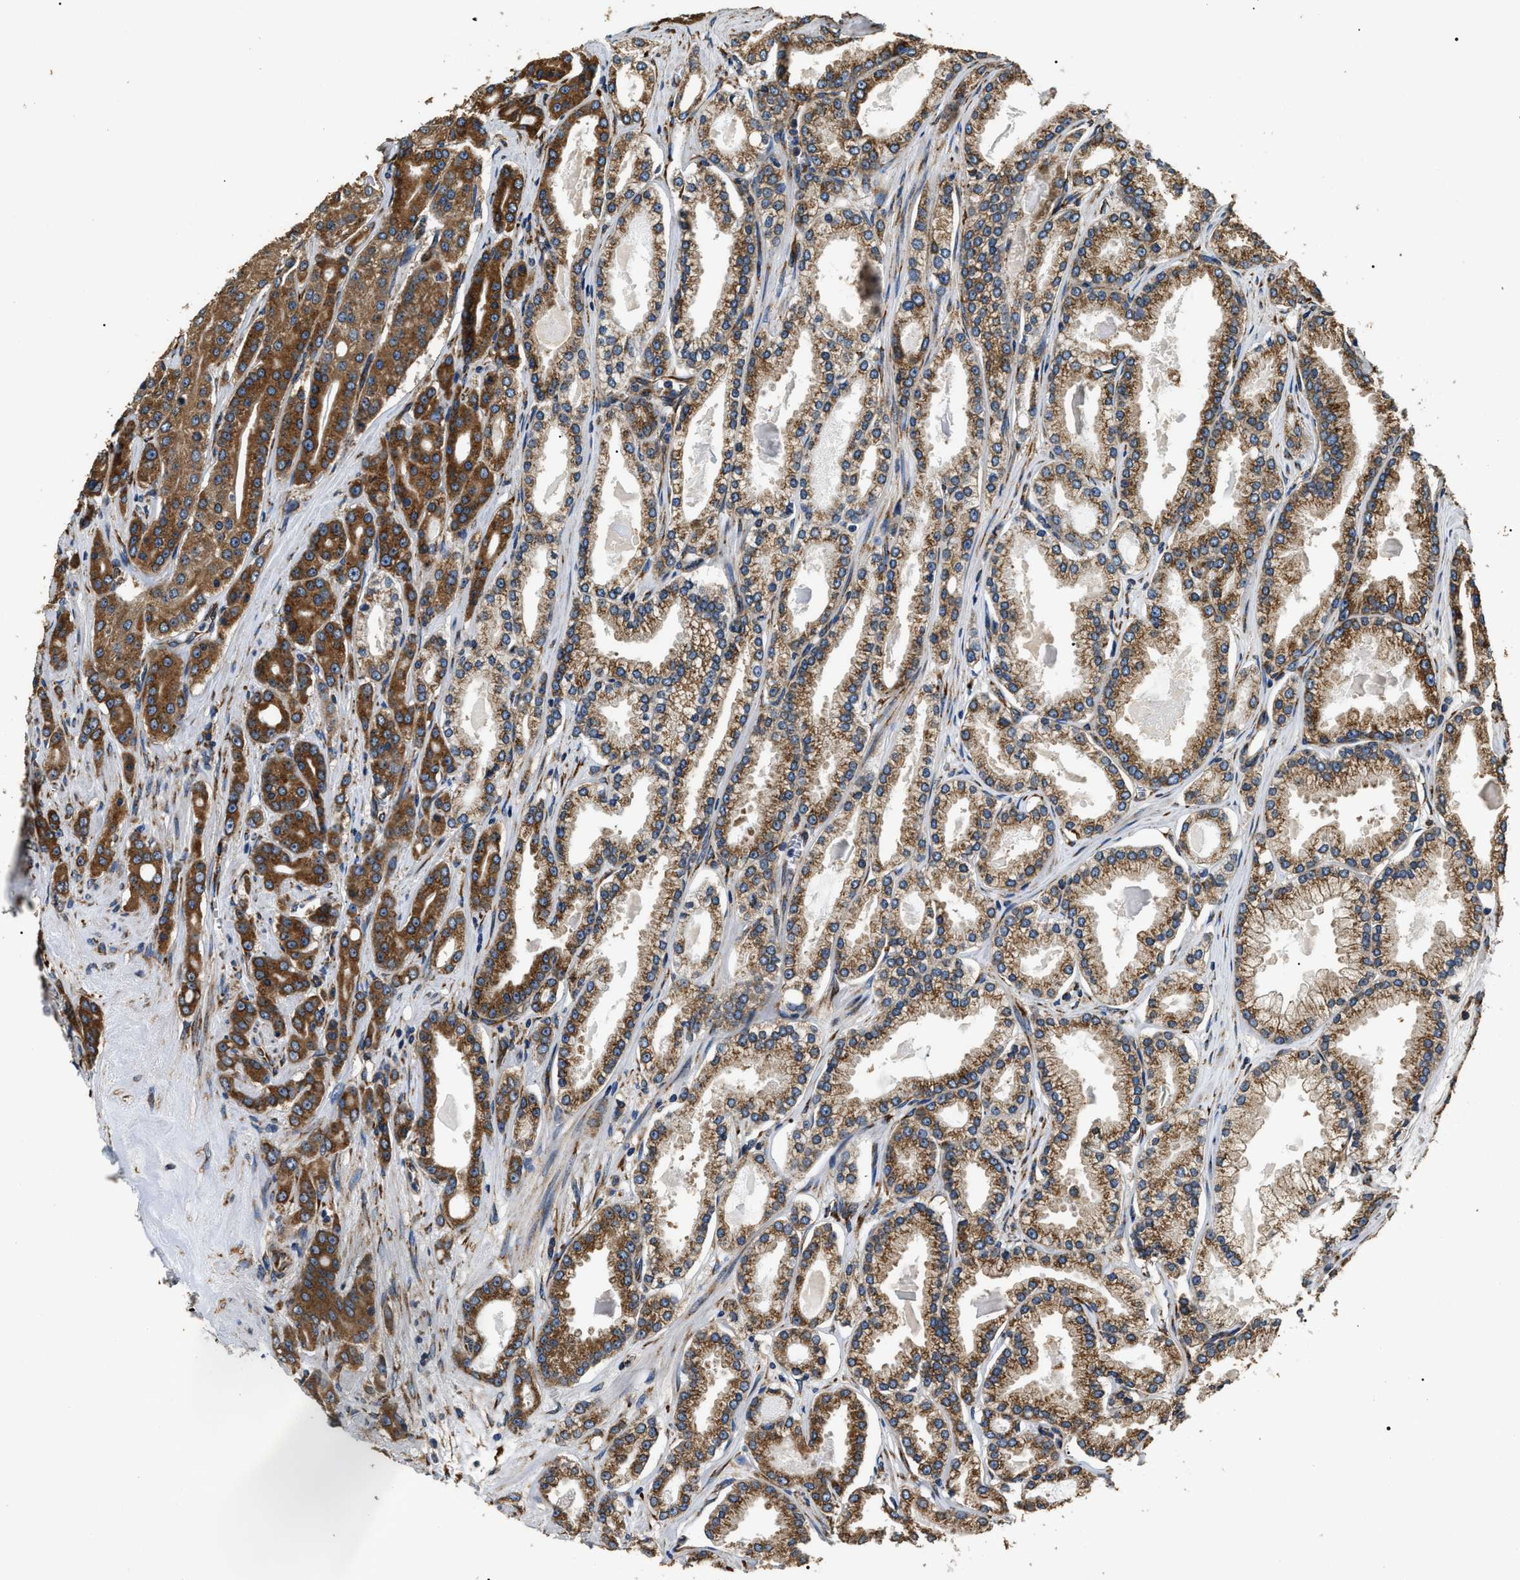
{"staining": {"intensity": "moderate", "quantity": ">75%", "location": "cytoplasmic/membranous"}, "tissue": "prostate cancer", "cell_type": "Tumor cells", "image_type": "cancer", "snomed": [{"axis": "morphology", "description": "Adenocarcinoma, High grade"}, {"axis": "topography", "description": "Prostate"}], "caption": "Immunohistochemistry micrograph of adenocarcinoma (high-grade) (prostate) stained for a protein (brown), which shows medium levels of moderate cytoplasmic/membranous positivity in approximately >75% of tumor cells.", "gene": "KTN1", "patient": {"sex": "male", "age": 71}}